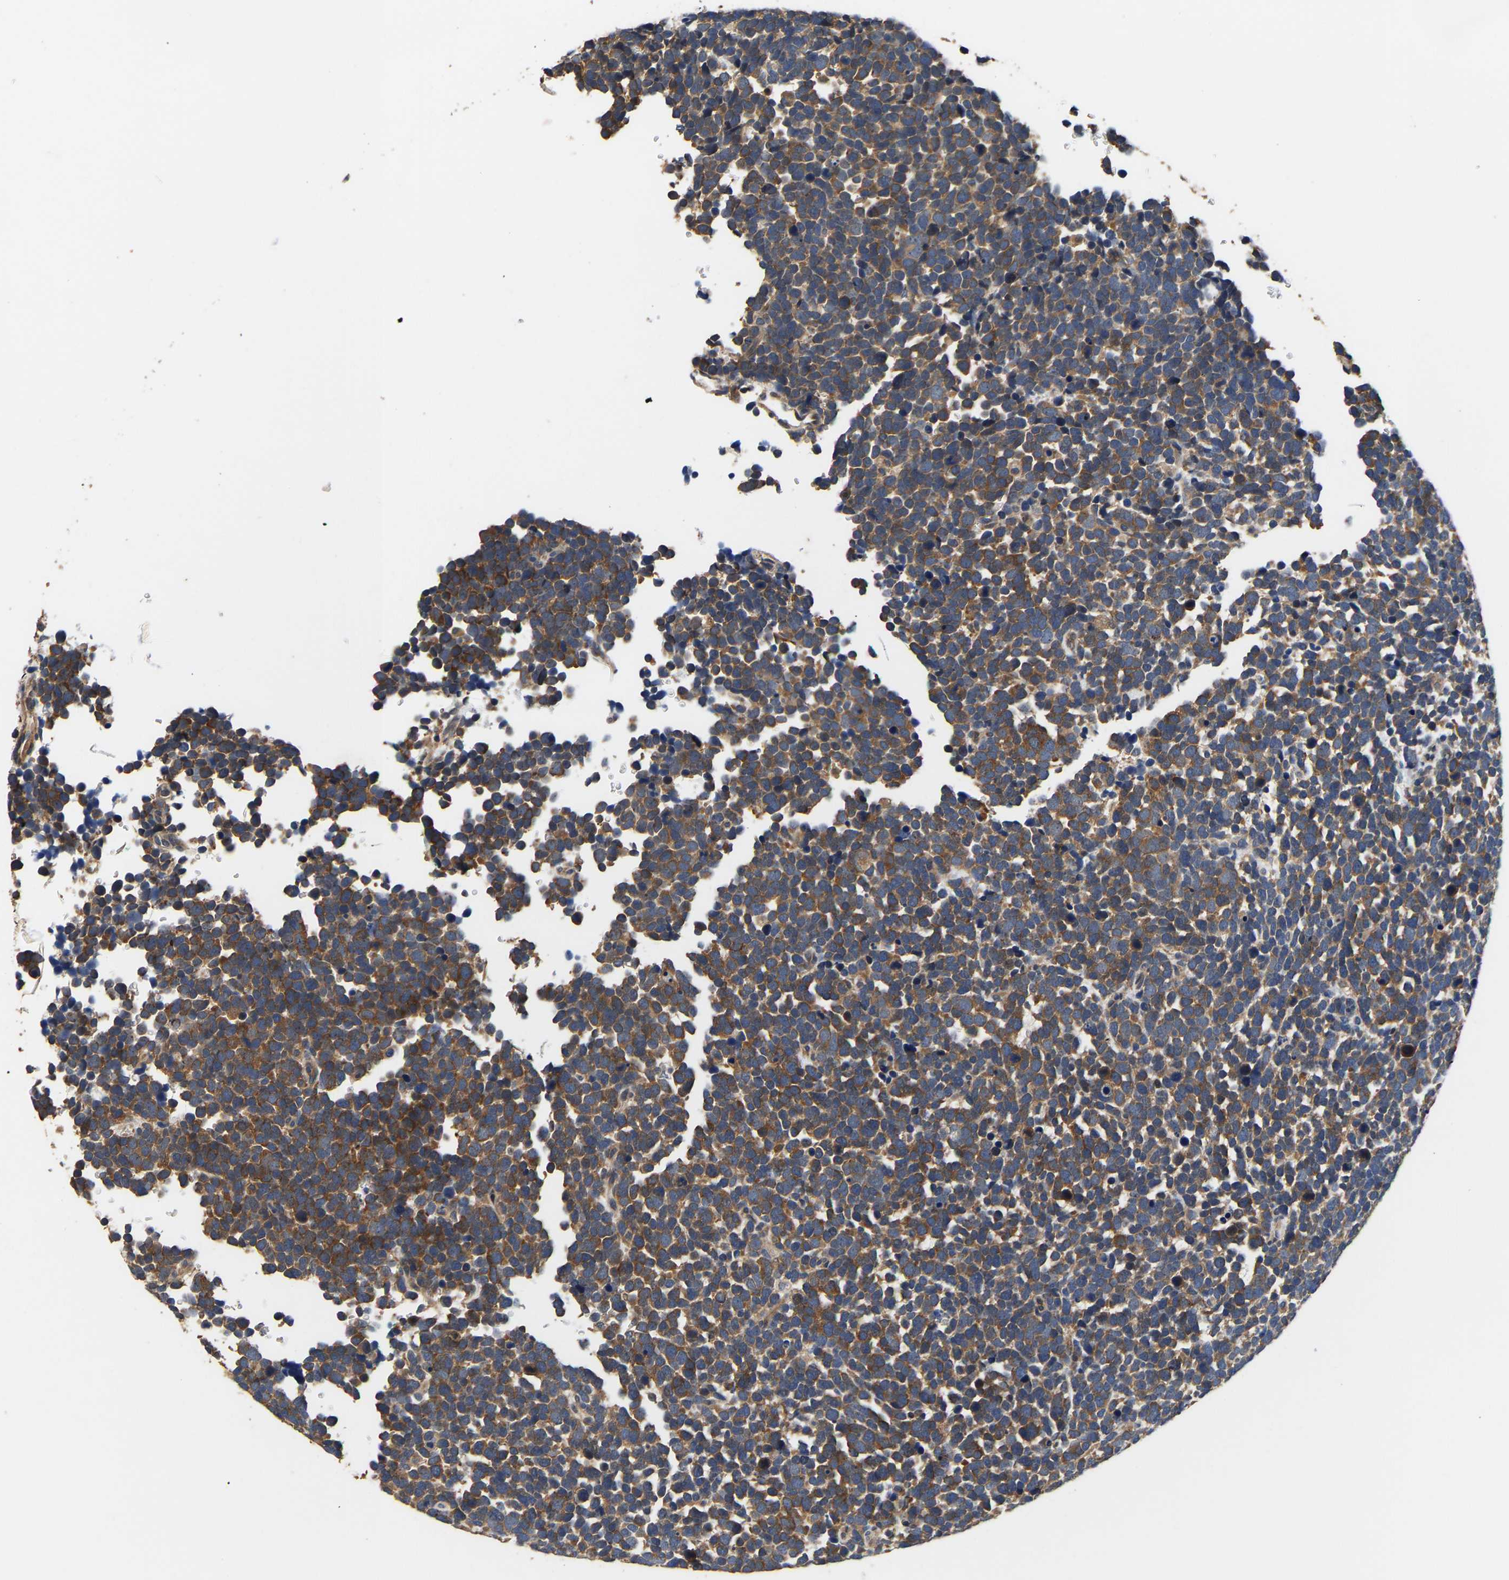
{"staining": {"intensity": "moderate", "quantity": ">75%", "location": "cytoplasmic/membranous"}, "tissue": "urothelial cancer", "cell_type": "Tumor cells", "image_type": "cancer", "snomed": [{"axis": "morphology", "description": "Urothelial carcinoma, High grade"}, {"axis": "topography", "description": "Urinary bladder"}], "caption": "Immunohistochemical staining of urothelial cancer demonstrates moderate cytoplasmic/membranous protein expression in about >75% of tumor cells.", "gene": "LRBA", "patient": {"sex": "female", "age": 82}}